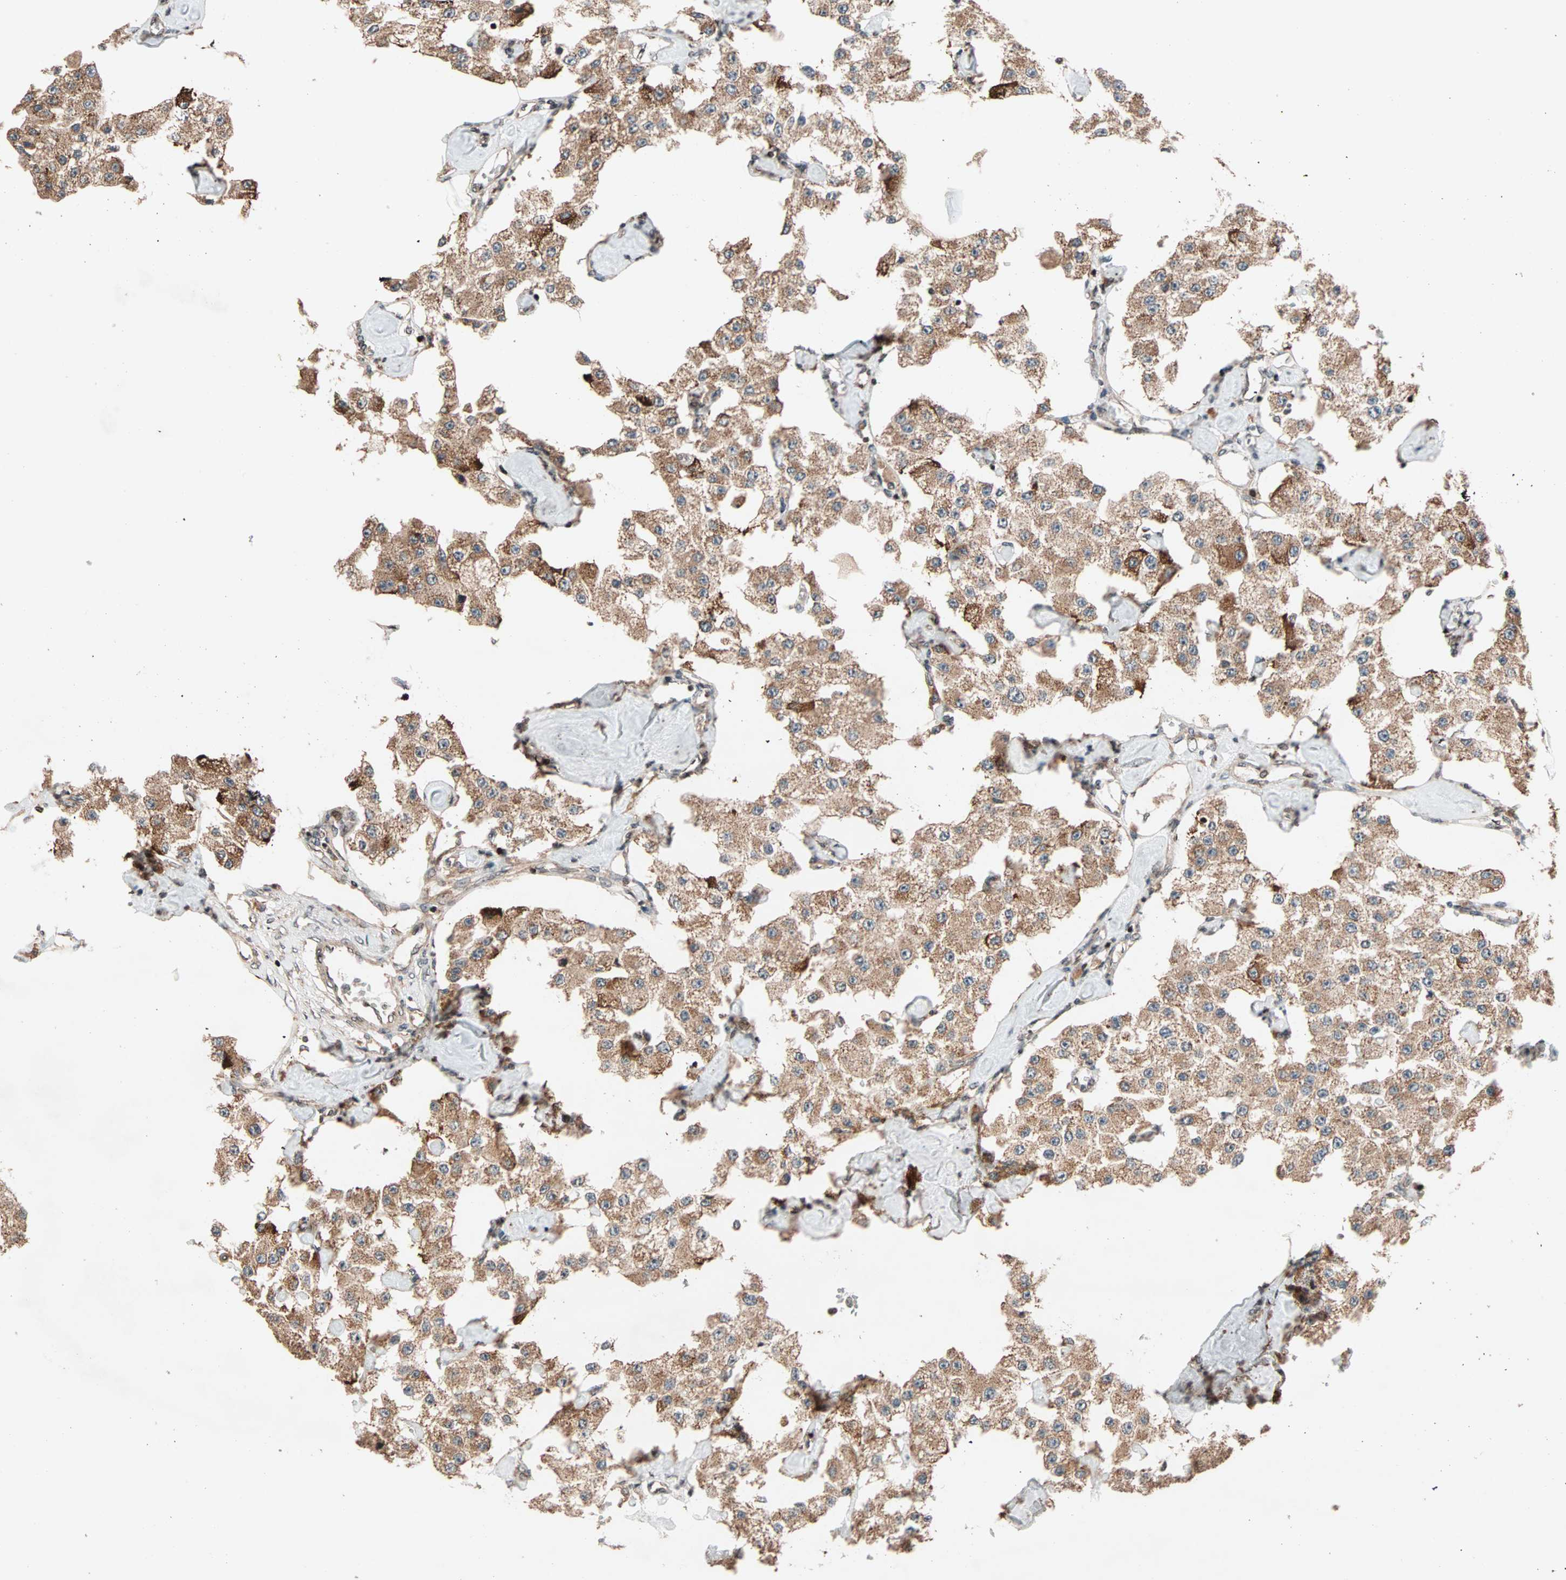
{"staining": {"intensity": "moderate", "quantity": ">75%", "location": "cytoplasmic/membranous"}, "tissue": "carcinoid", "cell_type": "Tumor cells", "image_type": "cancer", "snomed": [{"axis": "morphology", "description": "Carcinoid, malignant, NOS"}, {"axis": "topography", "description": "Pancreas"}], "caption": "Protein staining of carcinoid (malignant) tissue shows moderate cytoplasmic/membranous positivity in about >75% of tumor cells. (DAB (3,3'-diaminobenzidine) IHC, brown staining for protein, blue staining for nuclei).", "gene": "HECW1", "patient": {"sex": "male", "age": 41}}